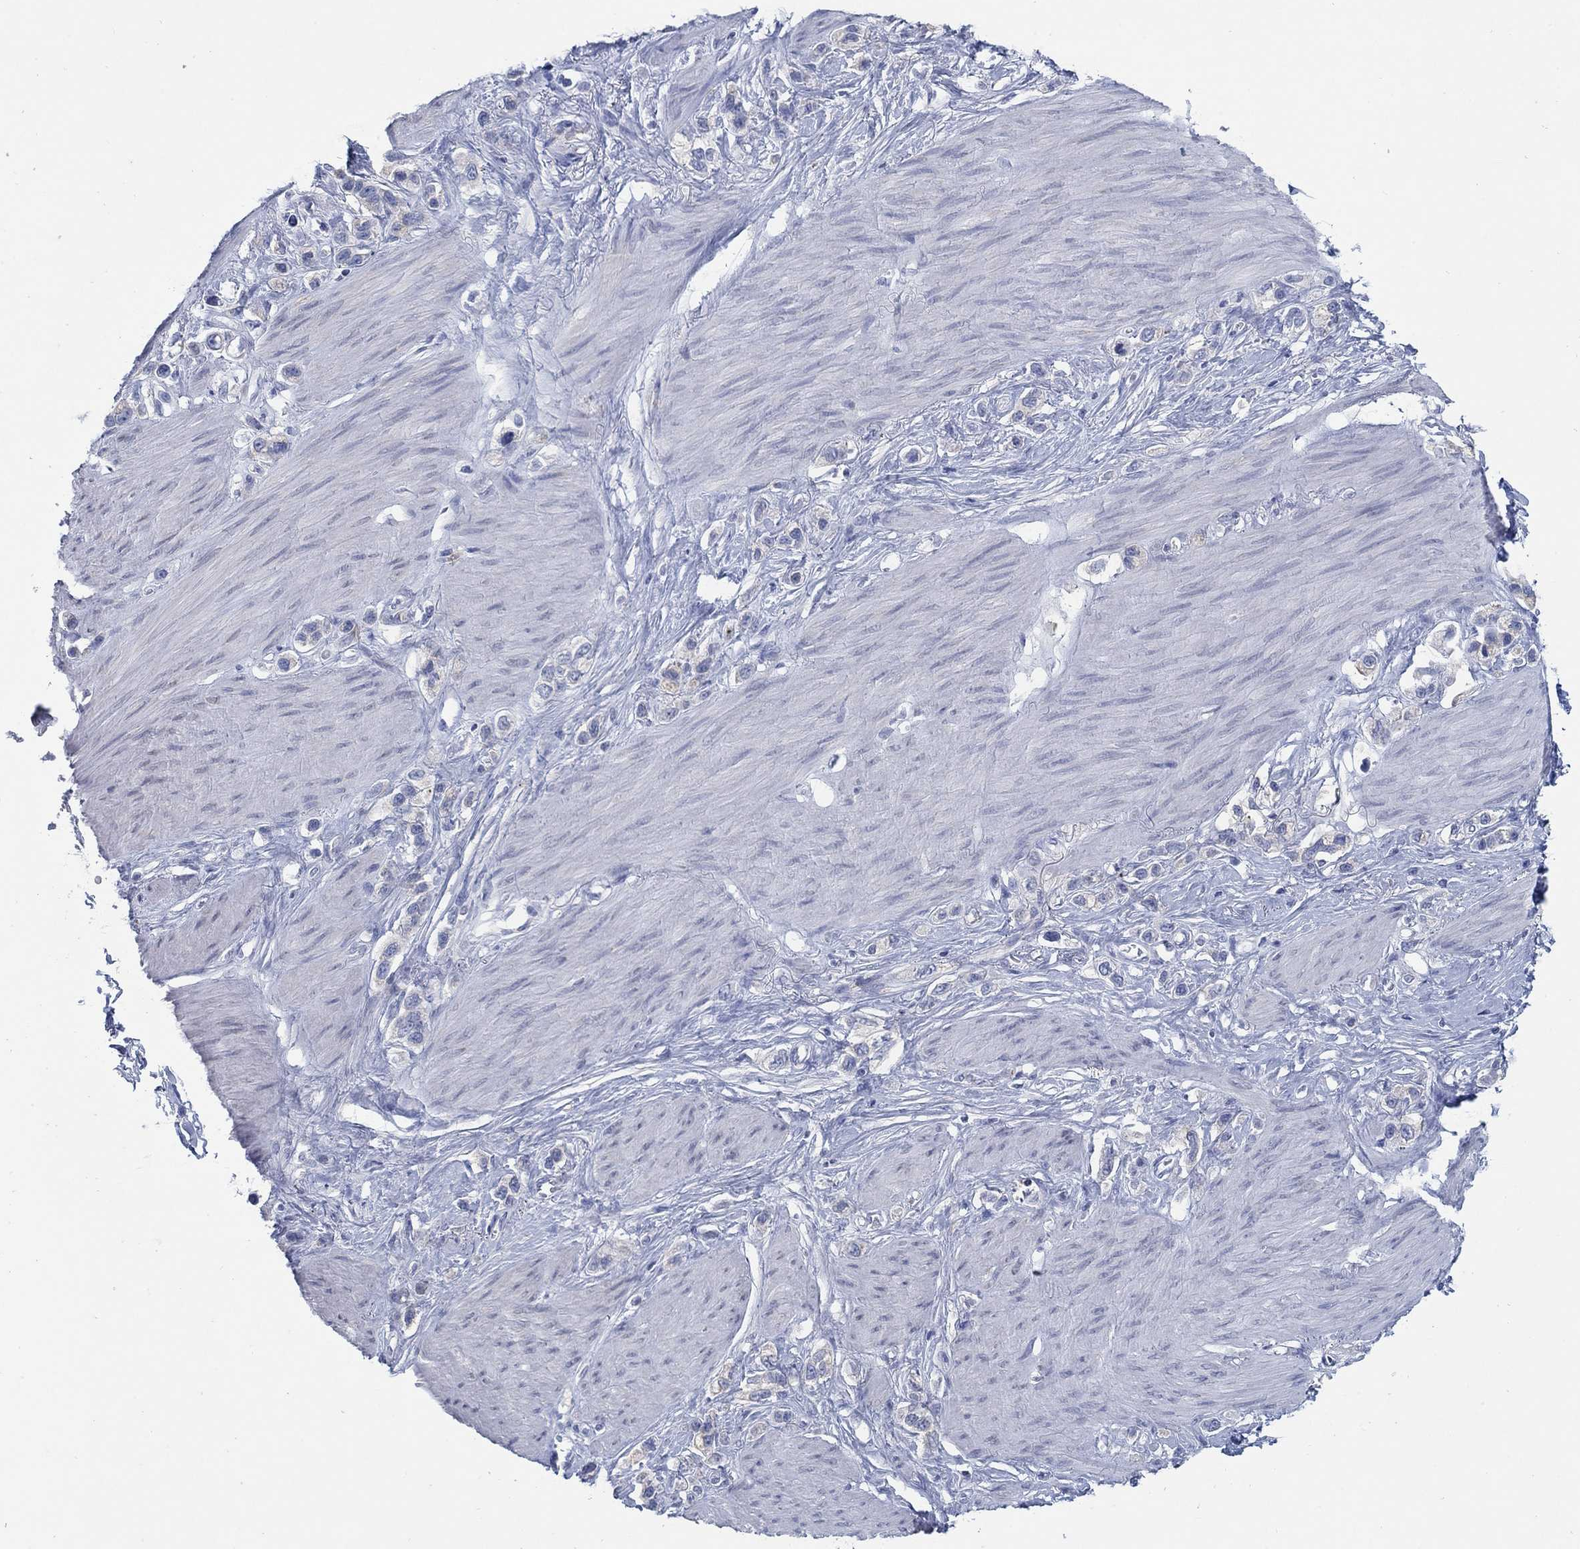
{"staining": {"intensity": "negative", "quantity": "none", "location": "none"}, "tissue": "stomach cancer", "cell_type": "Tumor cells", "image_type": "cancer", "snomed": [{"axis": "morphology", "description": "Normal tissue, NOS"}, {"axis": "morphology", "description": "Adenocarcinoma, NOS"}, {"axis": "morphology", "description": "Adenocarcinoma, High grade"}, {"axis": "topography", "description": "Stomach, upper"}, {"axis": "topography", "description": "Stomach"}], "caption": "Tumor cells are negative for protein expression in human stomach cancer.", "gene": "SCCPDH", "patient": {"sex": "female", "age": 65}}